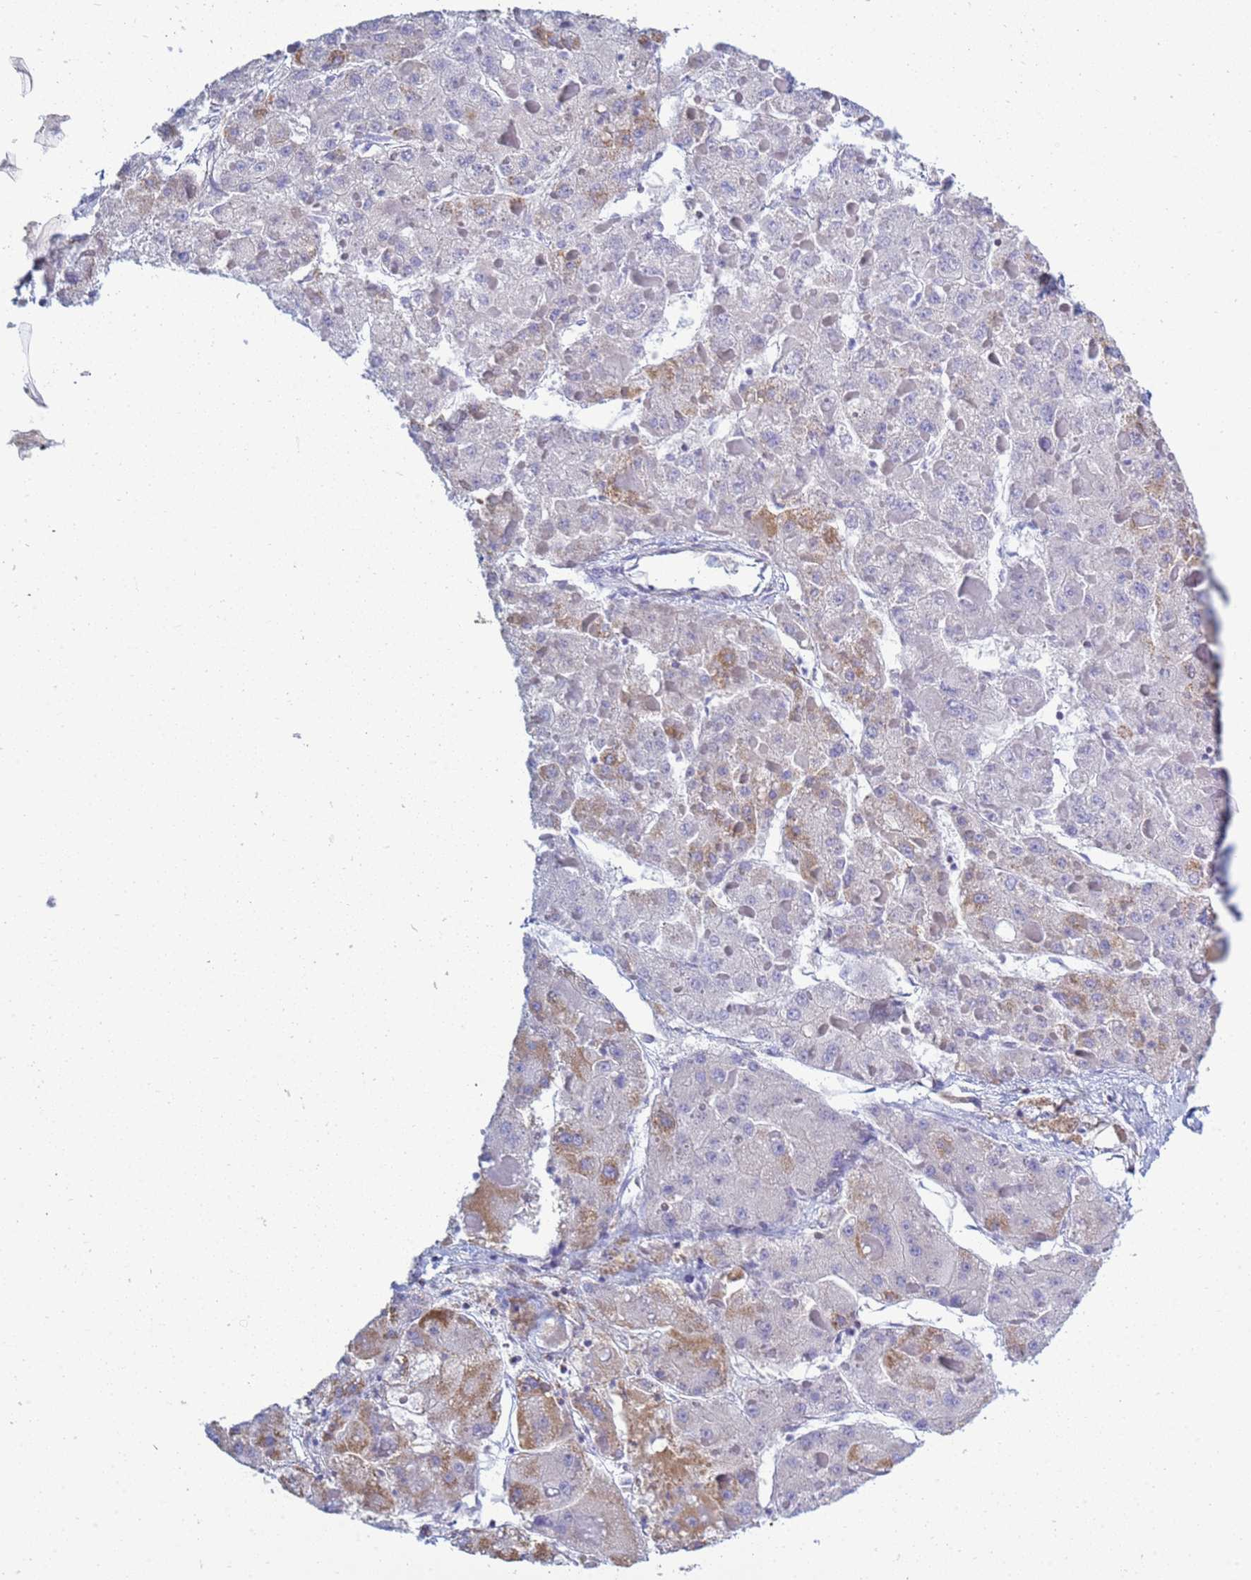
{"staining": {"intensity": "moderate", "quantity": "<25%", "location": "cytoplasmic/membranous"}, "tissue": "liver cancer", "cell_type": "Tumor cells", "image_type": "cancer", "snomed": [{"axis": "morphology", "description": "Carcinoma, Hepatocellular, NOS"}, {"axis": "topography", "description": "Liver"}], "caption": "Immunohistochemistry (DAB (3,3'-diaminobenzidine)) staining of hepatocellular carcinoma (liver) shows moderate cytoplasmic/membranous protein staining in approximately <25% of tumor cells.", "gene": "COQ4", "patient": {"sex": "female", "age": 73}}